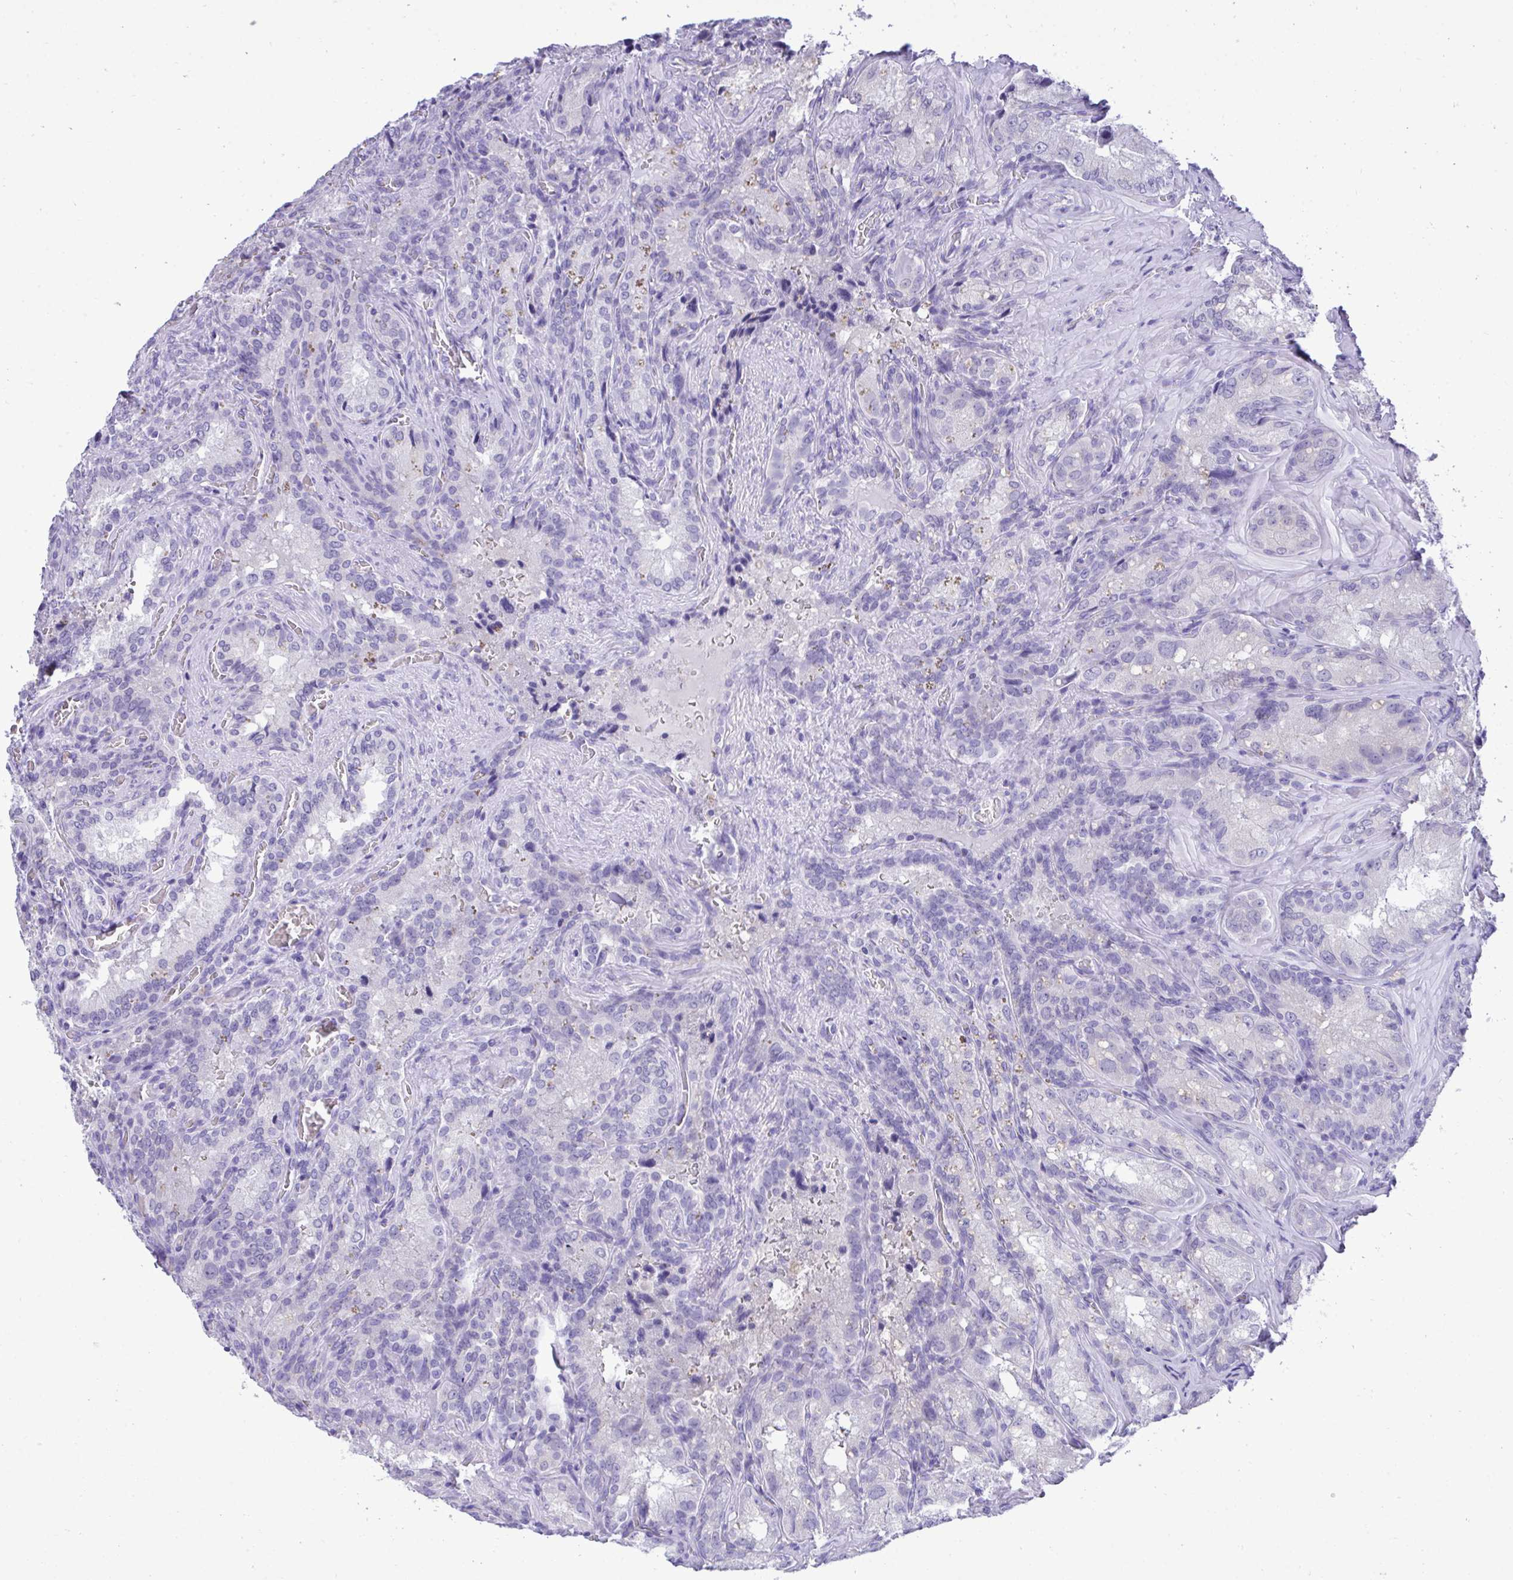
{"staining": {"intensity": "negative", "quantity": "none", "location": "none"}, "tissue": "seminal vesicle", "cell_type": "Glandular cells", "image_type": "normal", "snomed": [{"axis": "morphology", "description": "Normal tissue, NOS"}, {"axis": "topography", "description": "Seminal veicle"}], "caption": "The micrograph exhibits no significant expression in glandular cells of seminal vesicle.", "gene": "PGM2L1", "patient": {"sex": "male", "age": 47}}